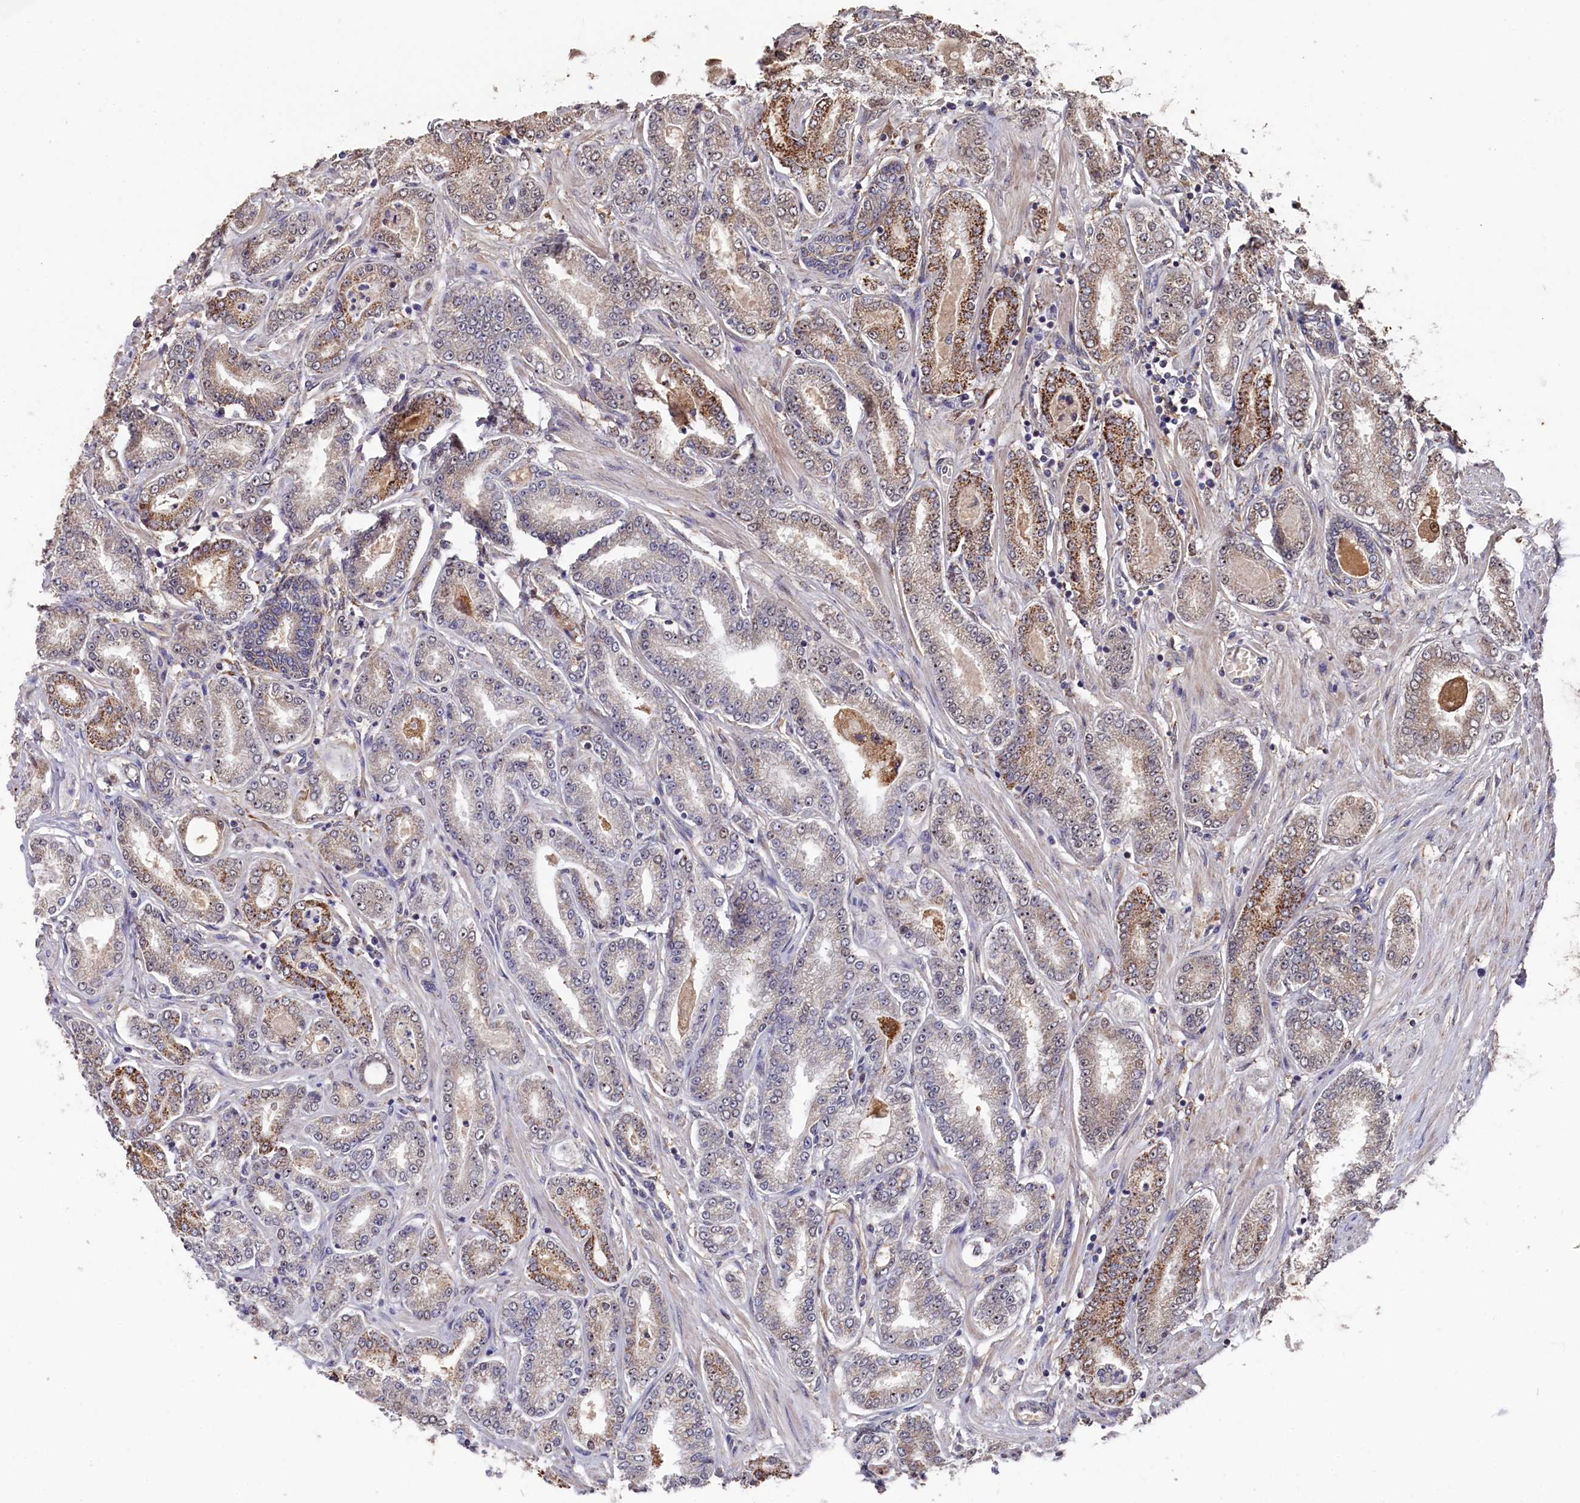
{"staining": {"intensity": "strong", "quantity": "<25%", "location": "cytoplasmic/membranous"}, "tissue": "prostate cancer", "cell_type": "Tumor cells", "image_type": "cancer", "snomed": [{"axis": "morphology", "description": "Adenocarcinoma, Low grade"}, {"axis": "topography", "description": "Prostate"}], "caption": "This is a photomicrograph of IHC staining of prostate low-grade adenocarcinoma, which shows strong staining in the cytoplasmic/membranous of tumor cells.", "gene": "SLC12A4", "patient": {"sex": "male", "age": 63}}